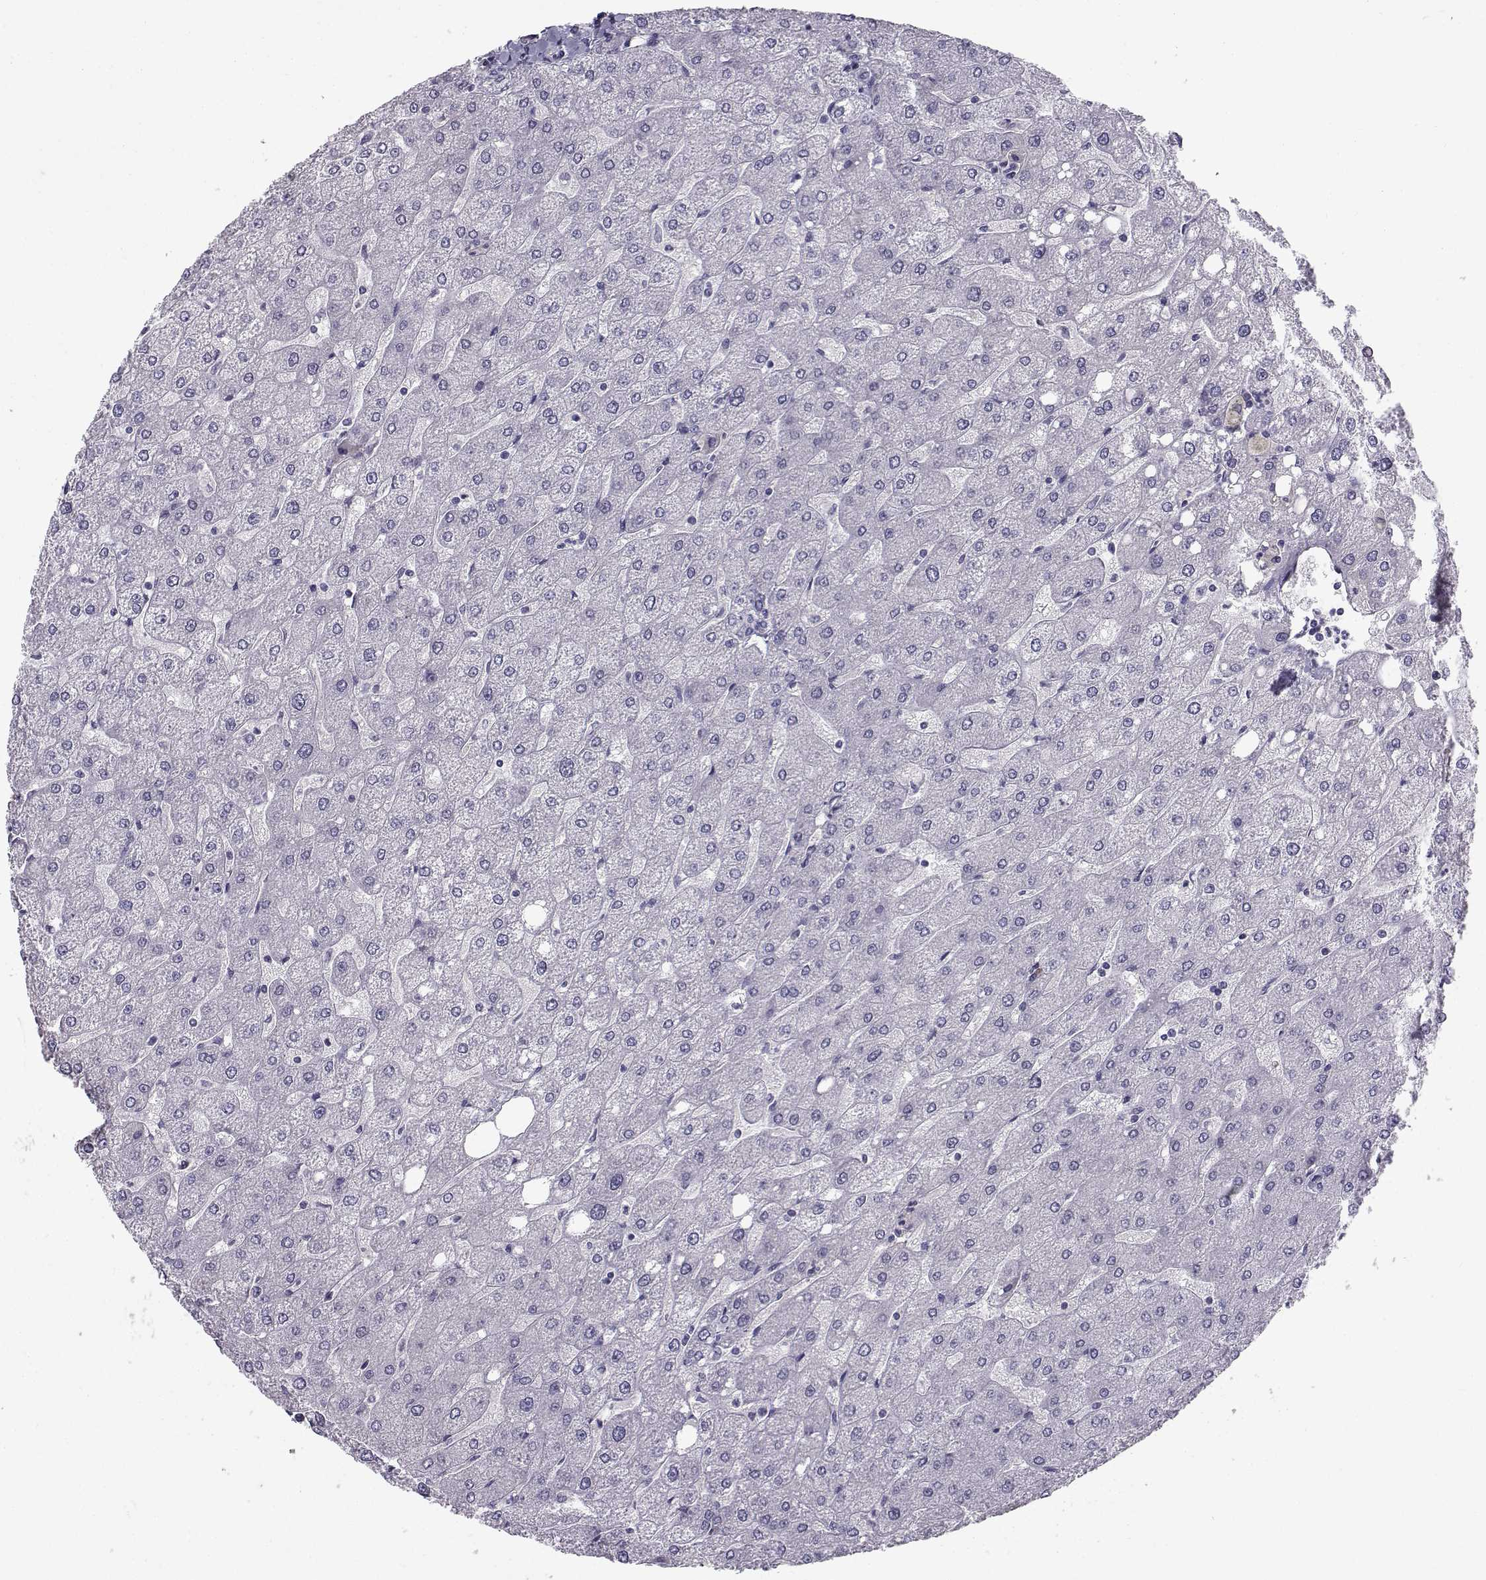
{"staining": {"intensity": "negative", "quantity": "none", "location": "none"}, "tissue": "liver", "cell_type": "Cholangiocytes", "image_type": "normal", "snomed": [{"axis": "morphology", "description": "Normal tissue, NOS"}, {"axis": "topography", "description": "Liver"}], "caption": "Benign liver was stained to show a protein in brown. There is no significant expression in cholangiocytes. The staining was performed using DAB (3,3'-diaminobenzidine) to visualize the protein expression in brown, while the nuclei were stained in blue with hematoxylin (Magnification: 20x).", "gene": "QPCT", "patient": {"sex": "male", "age": 67}}